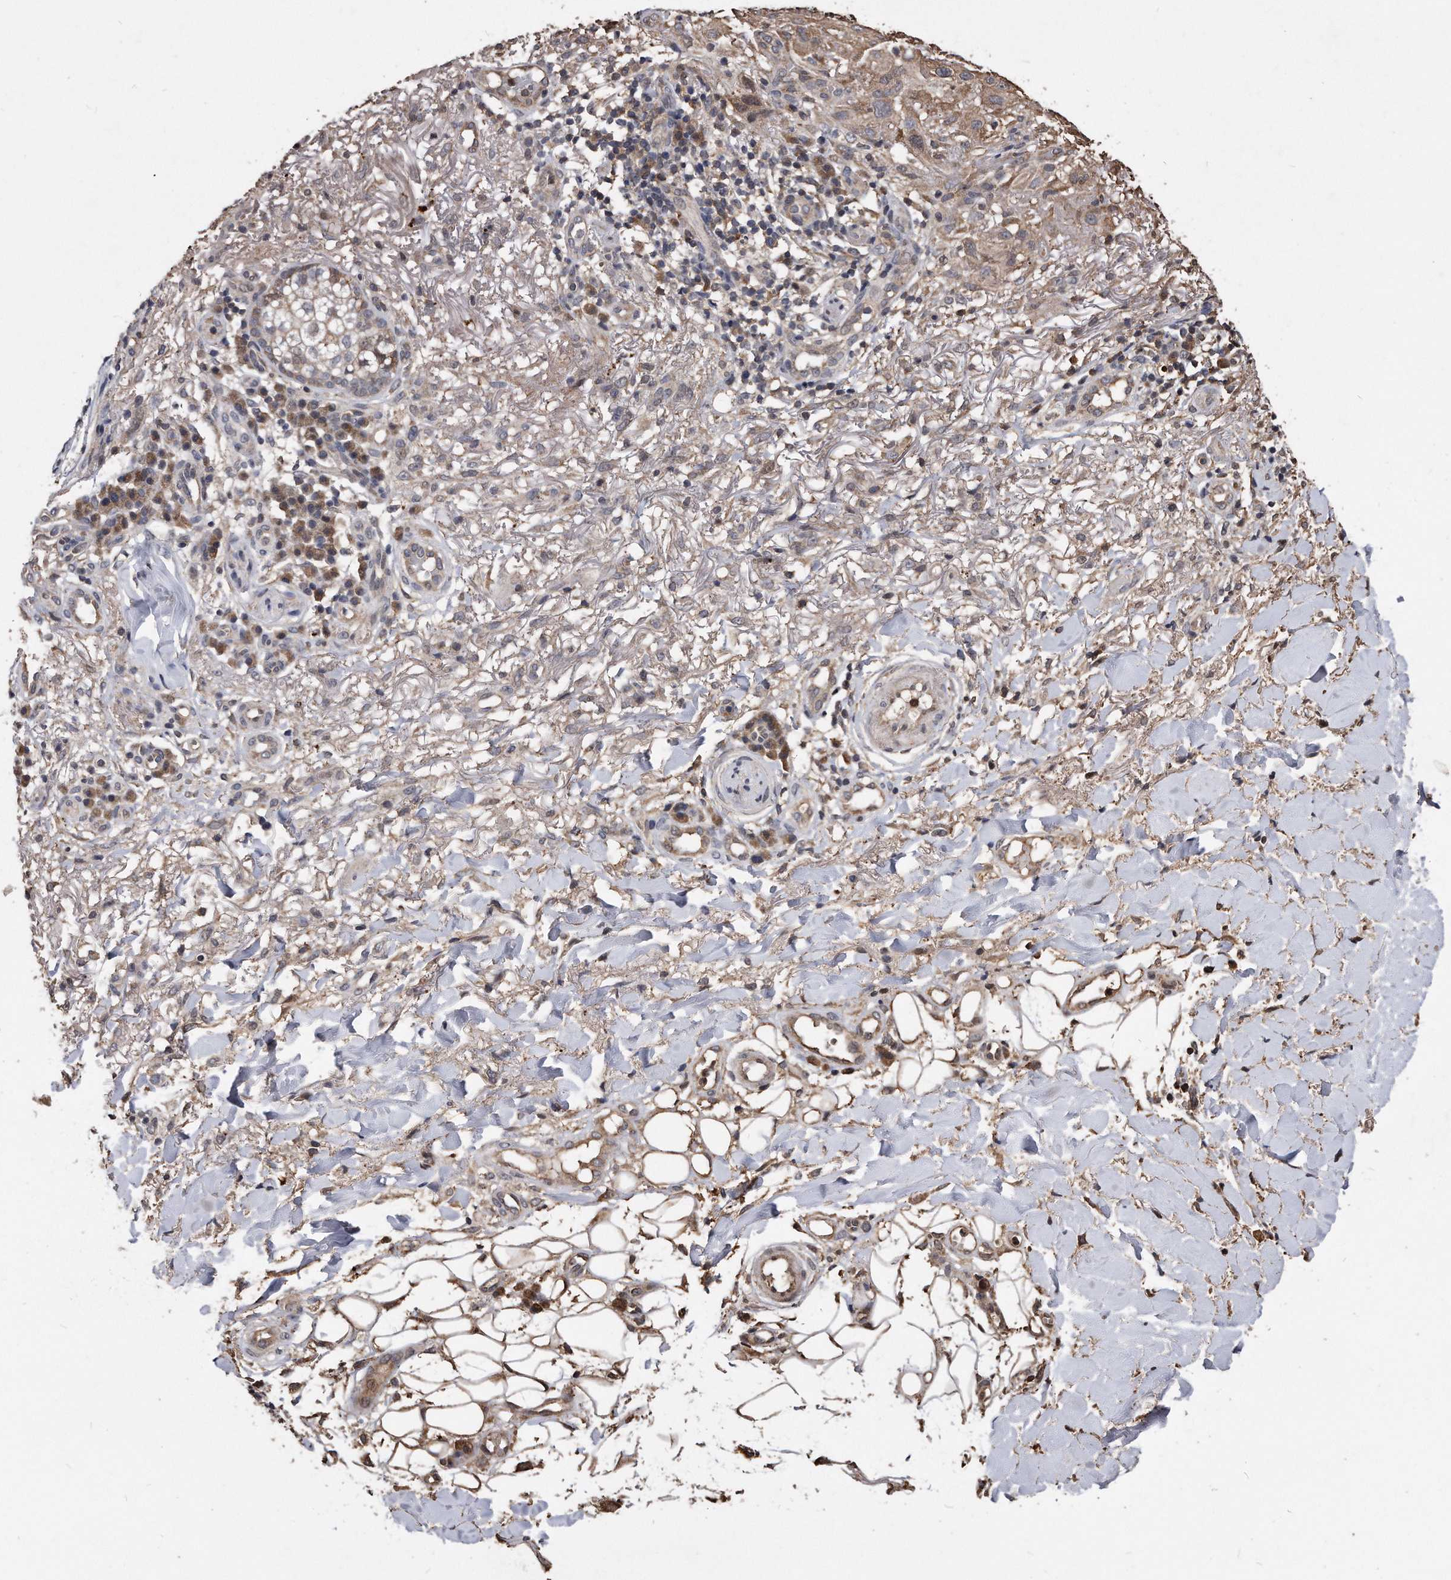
{"staining": {"intensity": "weak", "quantity": "<25%", "location": "cytoplasmic/membranous"}, "tissue": "skin cancer", "cell_type": "Tumor cells", "image_type": "cancer", "snomed": [{"axis": "morphology", "description": "Normal tissue, NOS"}, {"axis": "morphology", "description": "Squamous cell carcinoma, NOS"}, {"axis": "topography", "description": "Skin"}], "caption": "Skin squamous cell carcinoma stained for a protein using immunohistochemistry shows no staining tumor cells.", "gene": "IL20RA", "patient": {"sex": "female", "age": 96}}